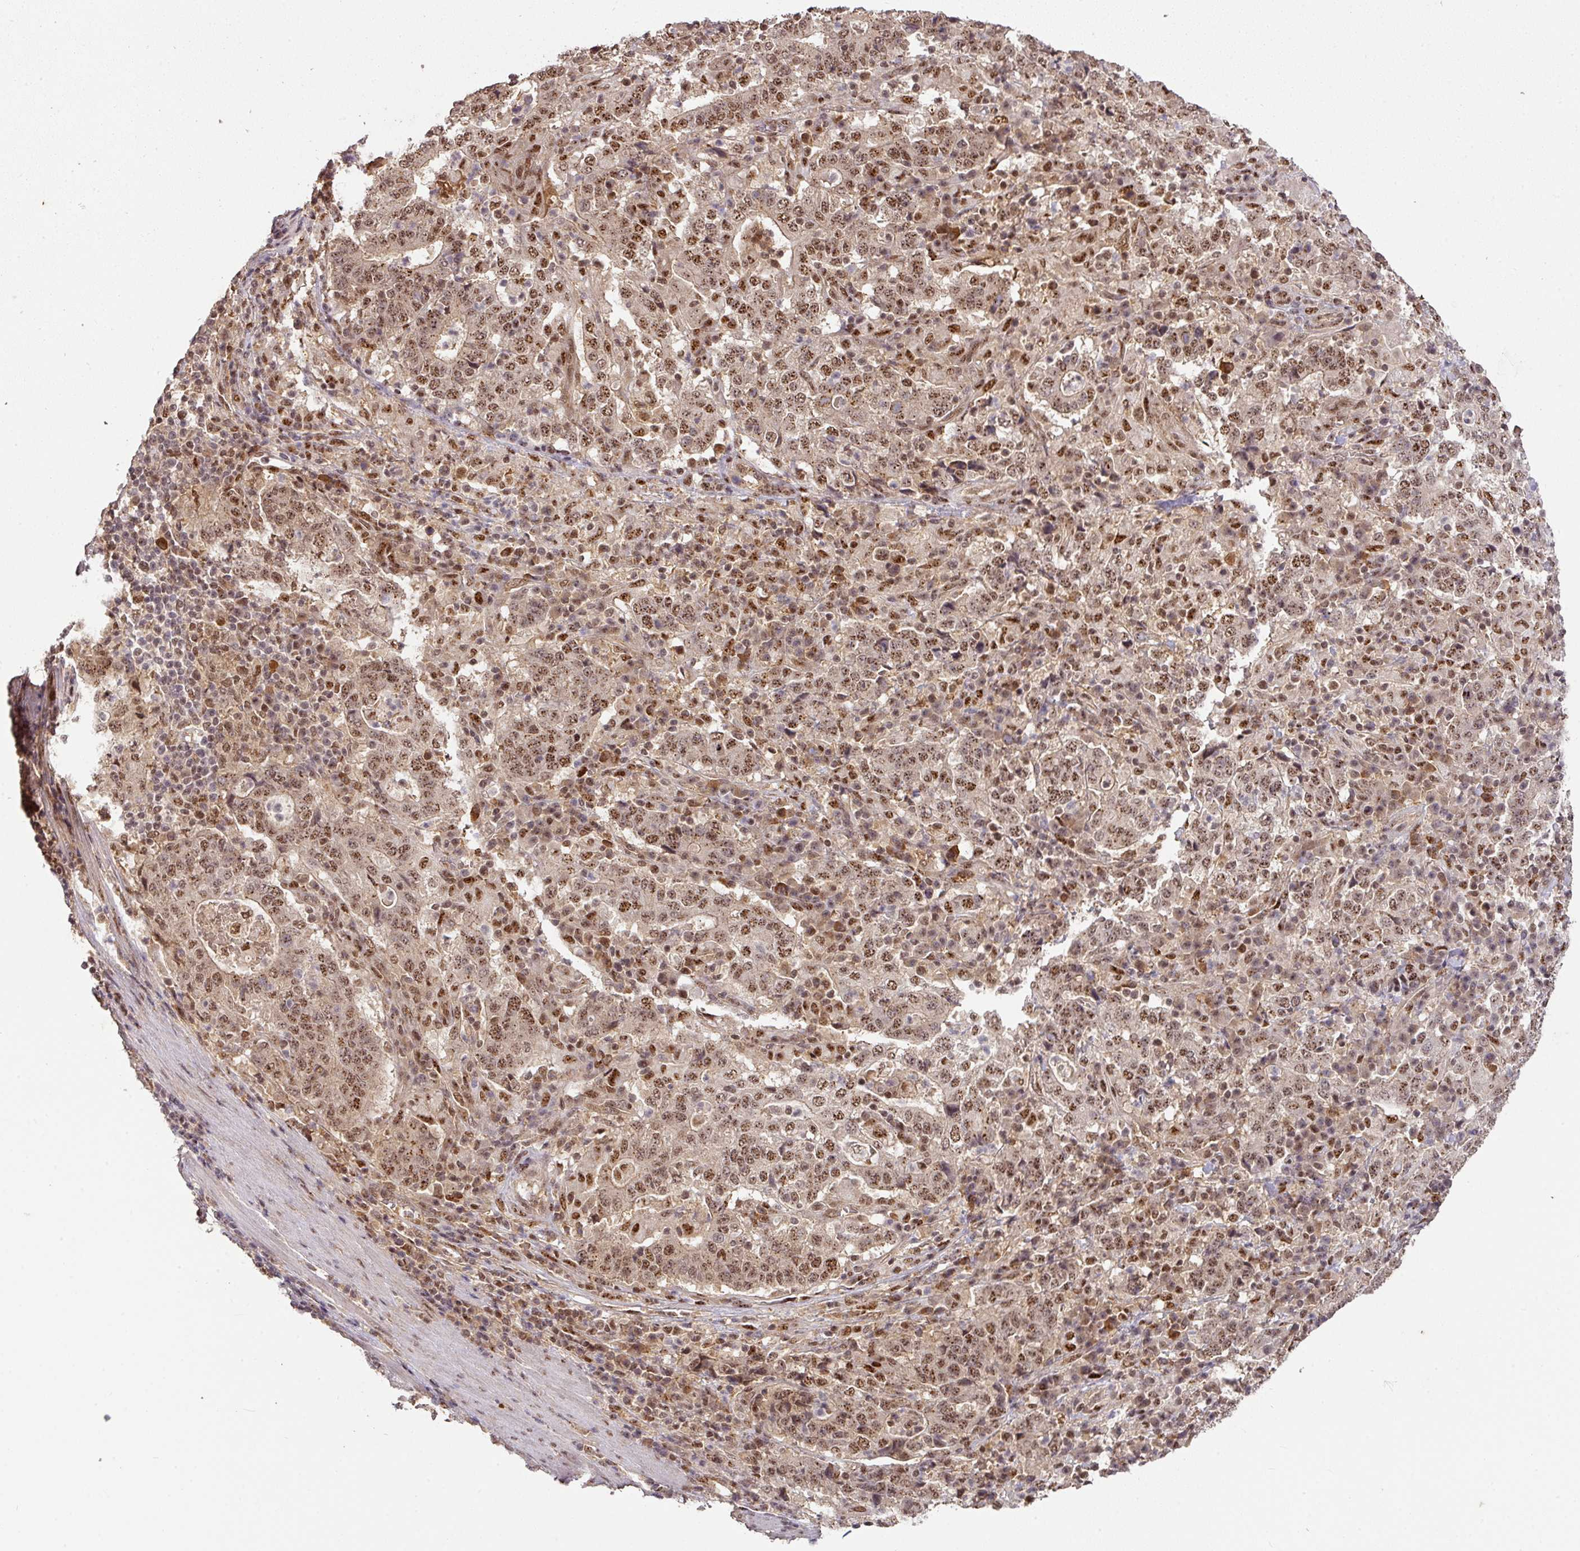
{"staining": {"intensity": "moderate", "quantity": ">75%", "location": "cytoplasmic/membranous,nuclear"}, "tissue": "stomach cancer", "cell_type": "Tumor cells", "image_type": "cancer", "snomed": [{"axis": "morphology", "description": "Normal tissue, NOS"}, {"axis": "morphology", "description": "Adenocarcinoma, NOS"}, {"axis": "topography", "description": "Stomach, upper"}, {"axis": "topography", "description": "Stomach"}], "caption": "A high-resolution micrograph shows IHC staining of stomach cancer (adenocarcinoma), which displays moderate cytoplasmic/membranous and nuclear expression in about >75% of tumor cells.", "gene": "RANBP9", "patient": {"sex": "male", "age": 59}}